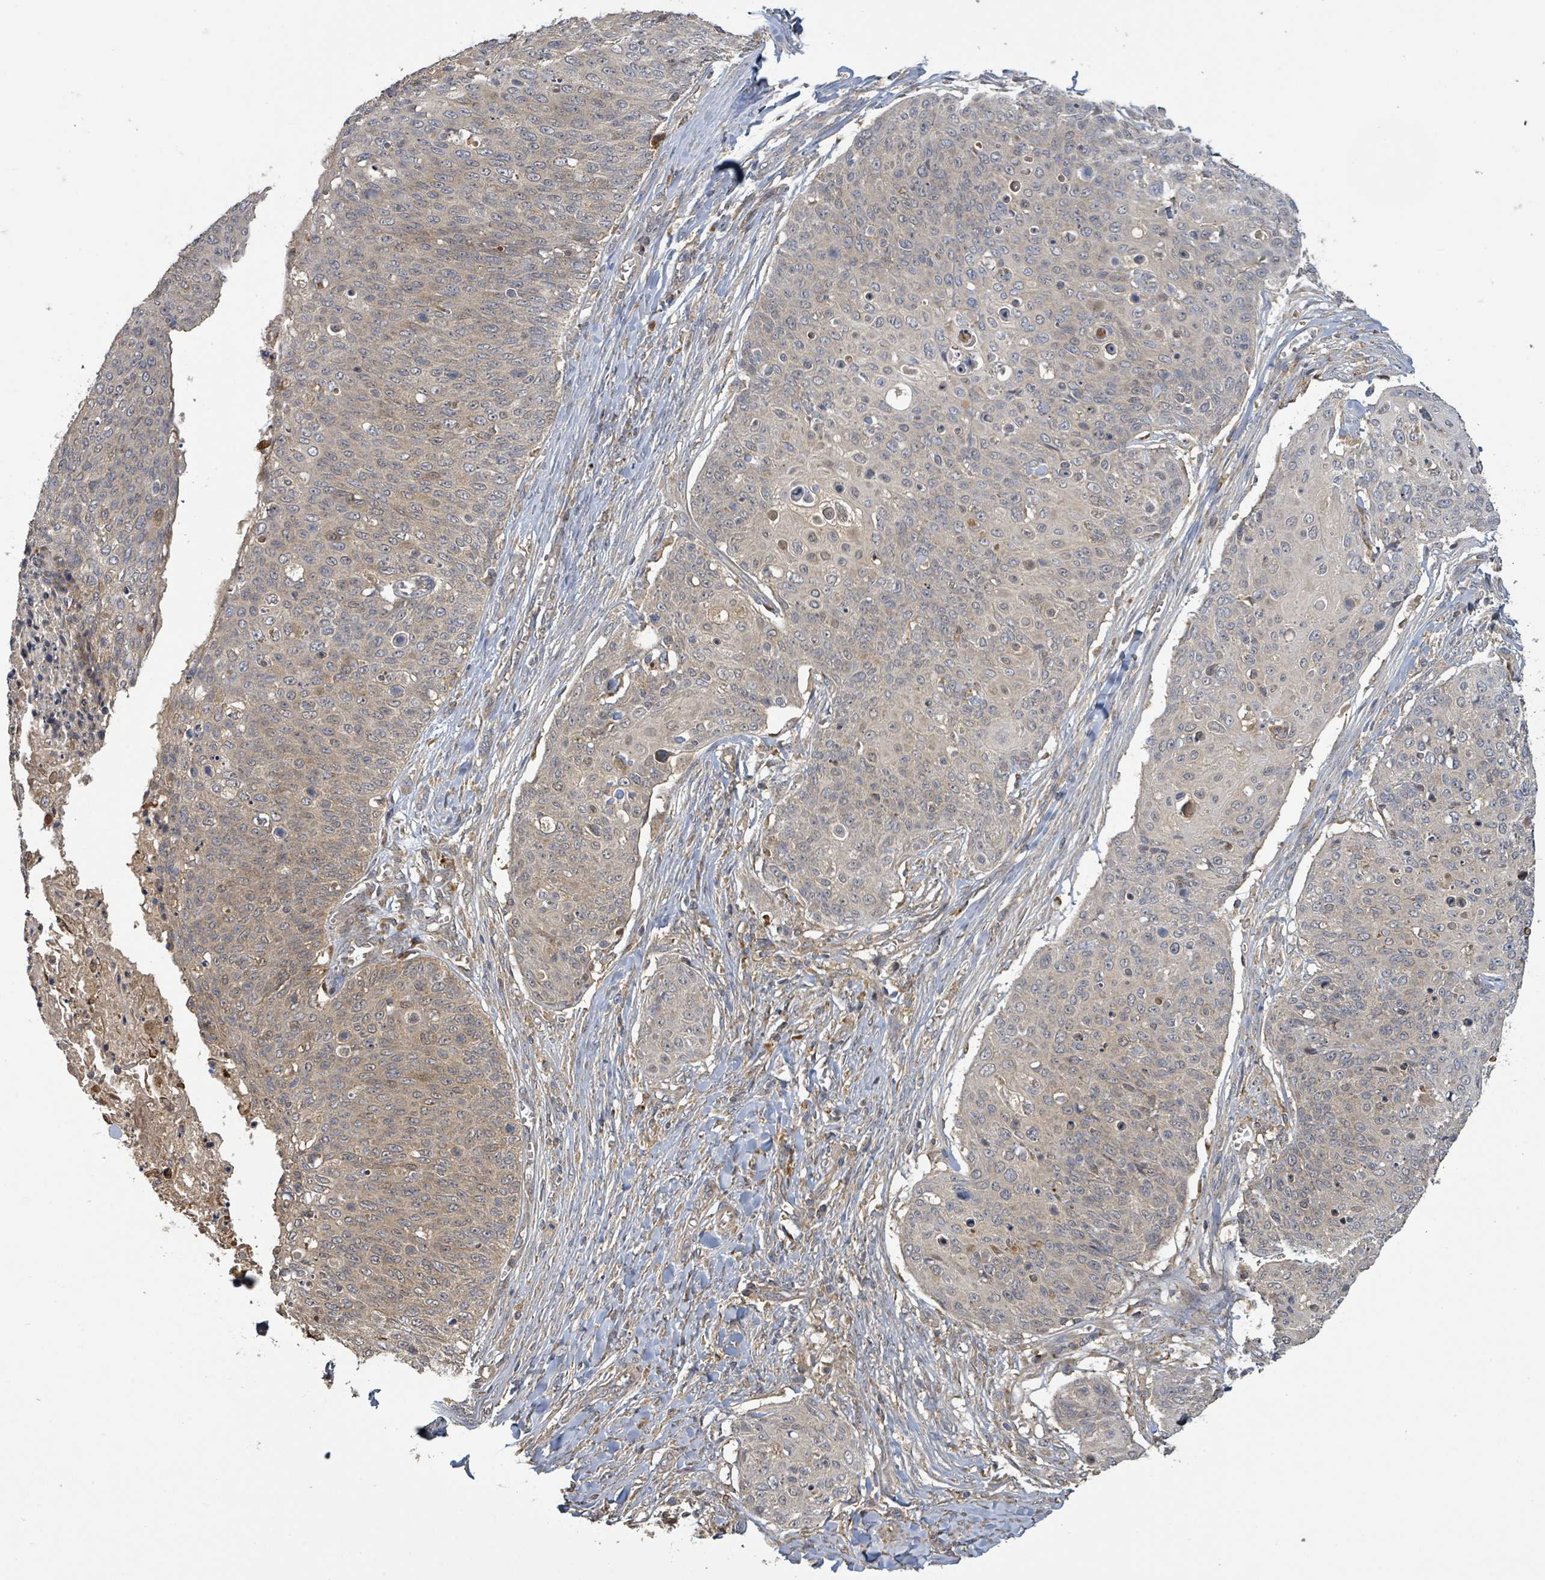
{"staining": {"intensity": "weak", "quantity": "25%-75%", "location": "cytoplasmic/membranous"}, "tissue": "skin cancer", "cell_type": "Tumor cells", "image_type": "cancer", "snomed": [{"axis": "morphology", "description": "Squamous cell carcinoma, NOS"}, {"axis": "topography", "description": "Skin"}, {"axis": "topography", "description": "Vulva"}], "caption": "This is a photomicrograph of IHC staining of skin cancer, which shows weak positivity in the cytoplasmic/membranous of tumor cells.", "gene": "STARD4", "patient": {"sex": "female", "age": 85}}